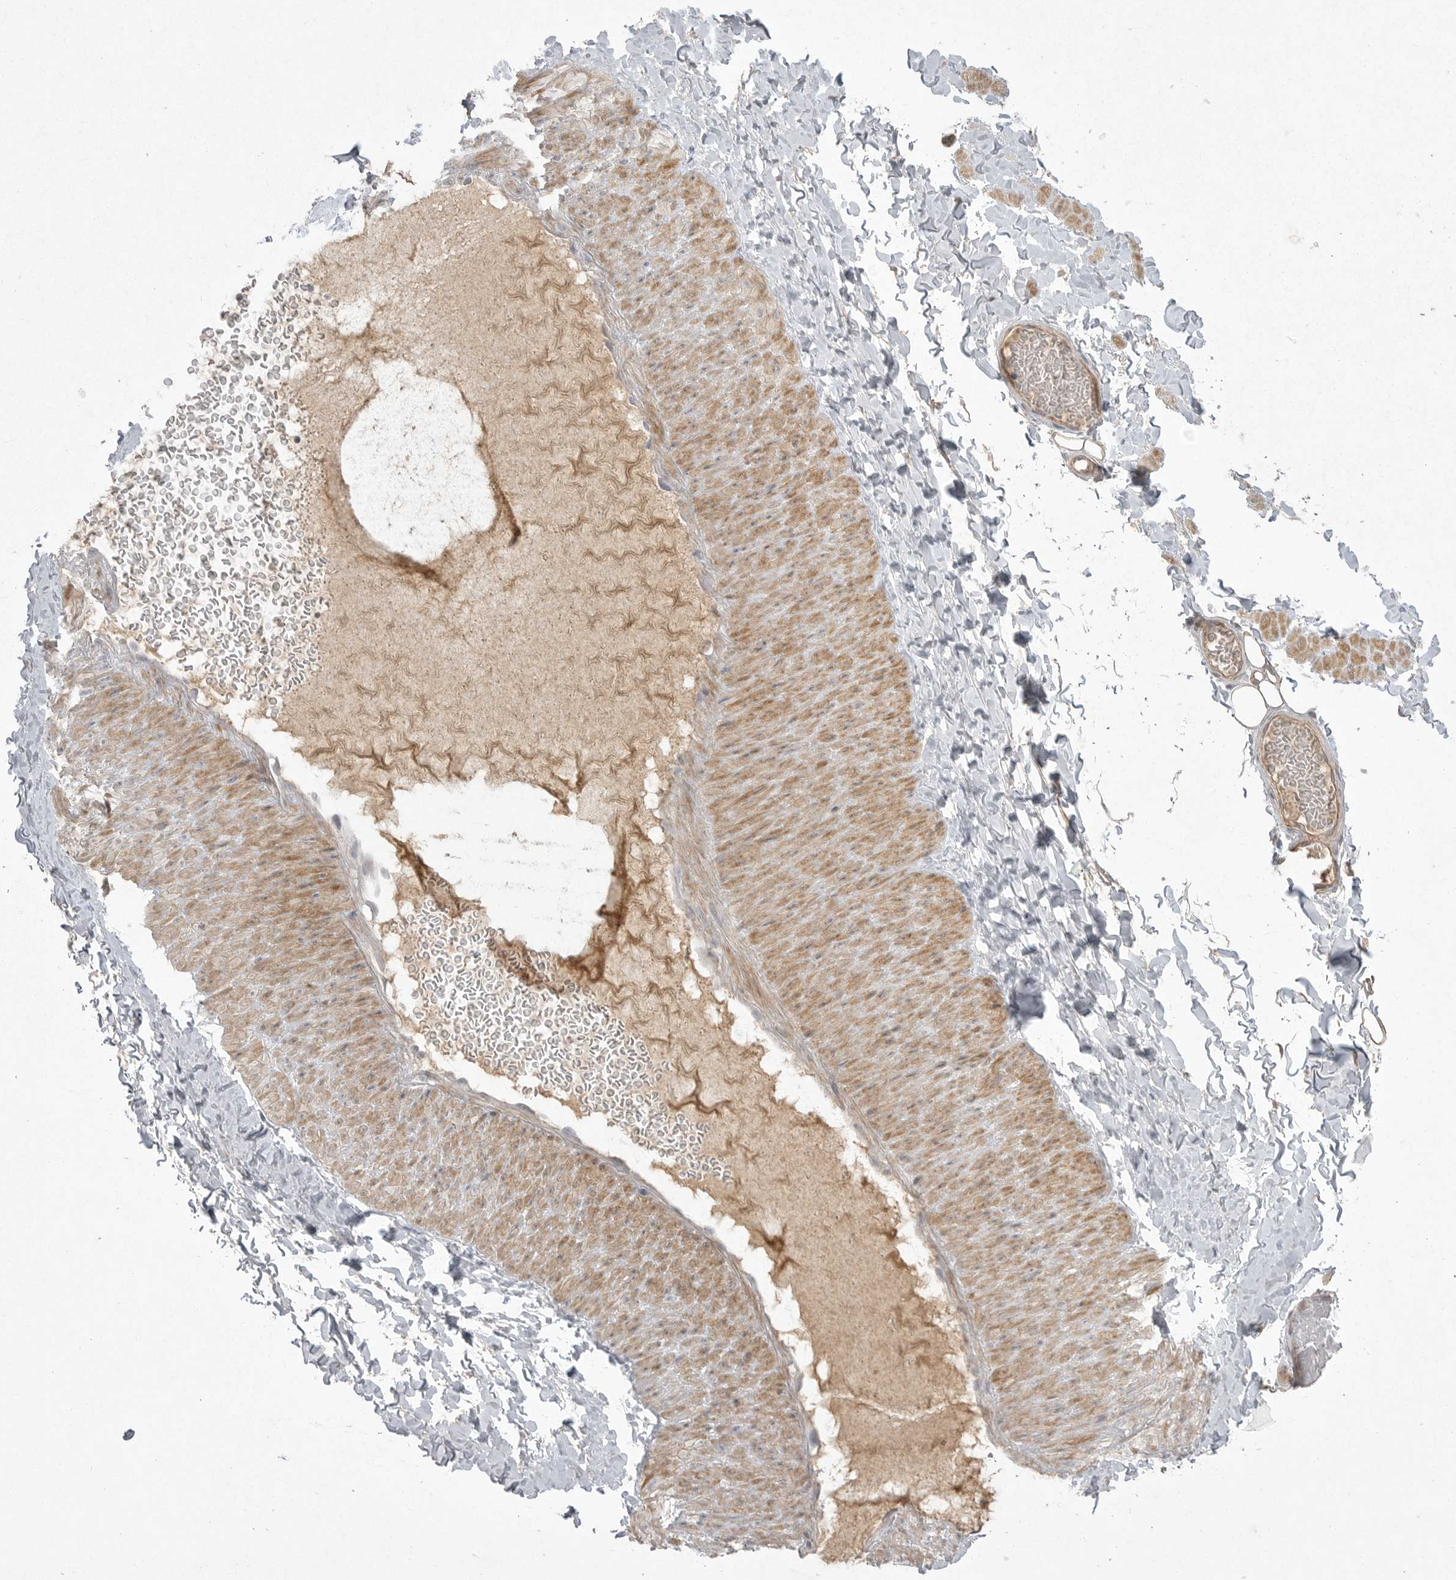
{"staining": {"intensity": "negative", "quantity": "none", "location": "none"}, "tissue": "adipose tissue", "cell_type": "Adipocytes", "image_type": "normal", "snomed": [{"axis": "morphology", "description": "Normal tissue, NOS"}, {"axis": "topography", "description": "Adipose tissue"}, {"axis": "topography", "description": "Vascular tissue"}, {"axis": "topography", "description": "Peripheral nerve tissue"}], "caption": "IHC of benign human adipose tissue demonstrates no staining in adipocytes.", "gene": "VANGL2", "patient": {"sex": "male", "age": 25}}